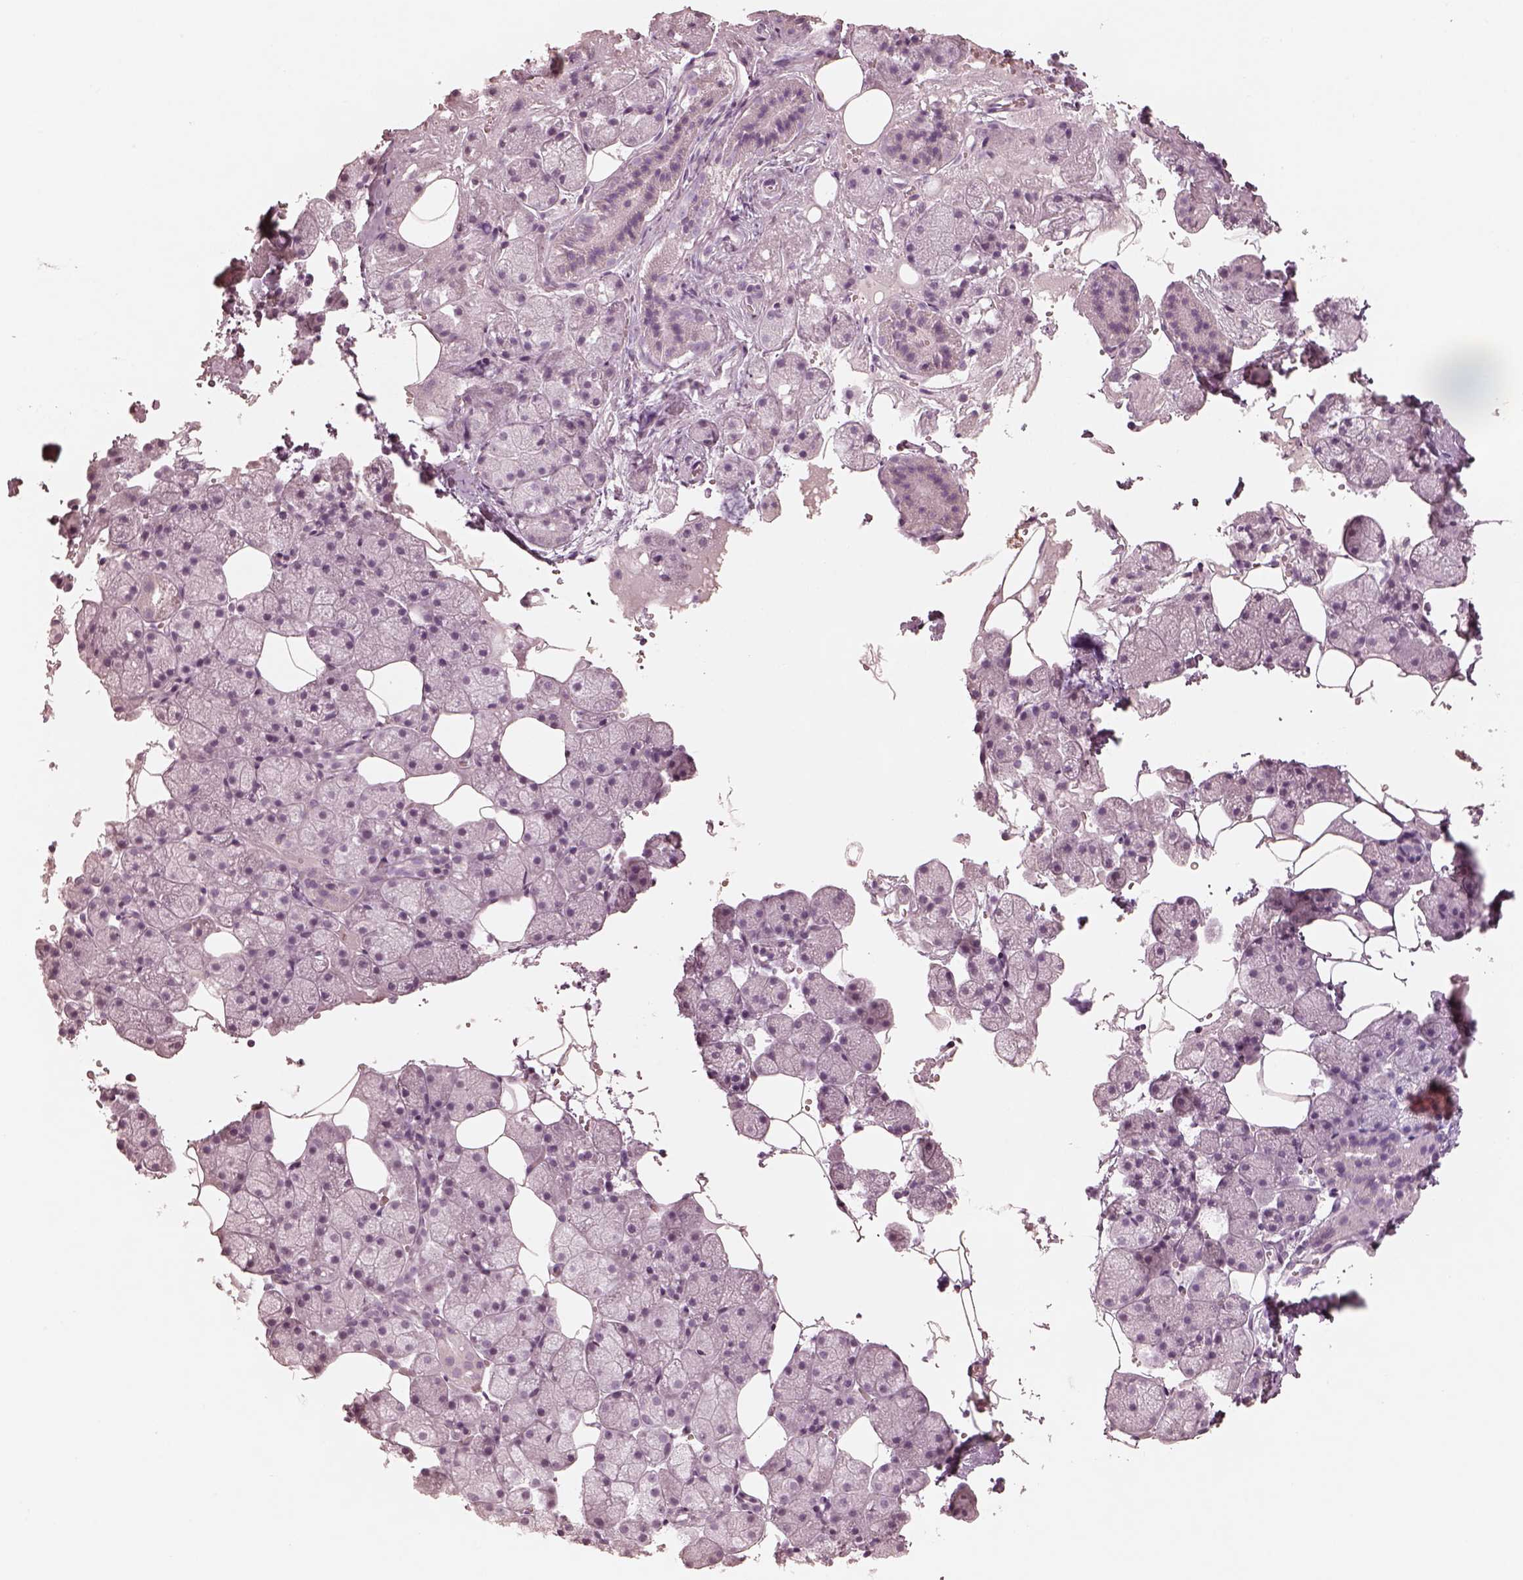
{"staining": {"intensity": "negative", "quantity": "none", "location": "none"}, "tissue": "salivary gland", "cell_type": "Glandular cells", "image_type": "normal", "snomed": [{"axis": "morphology", "description": "Normal tissue, NOS"}, {"axis": "topography", "description": "Salivary gland"}], "caption": "Glandular cells show no significant positivity in benign salivary gland.", "gene": "KRT82", "patient": {"sex": "male", "age": 38}}